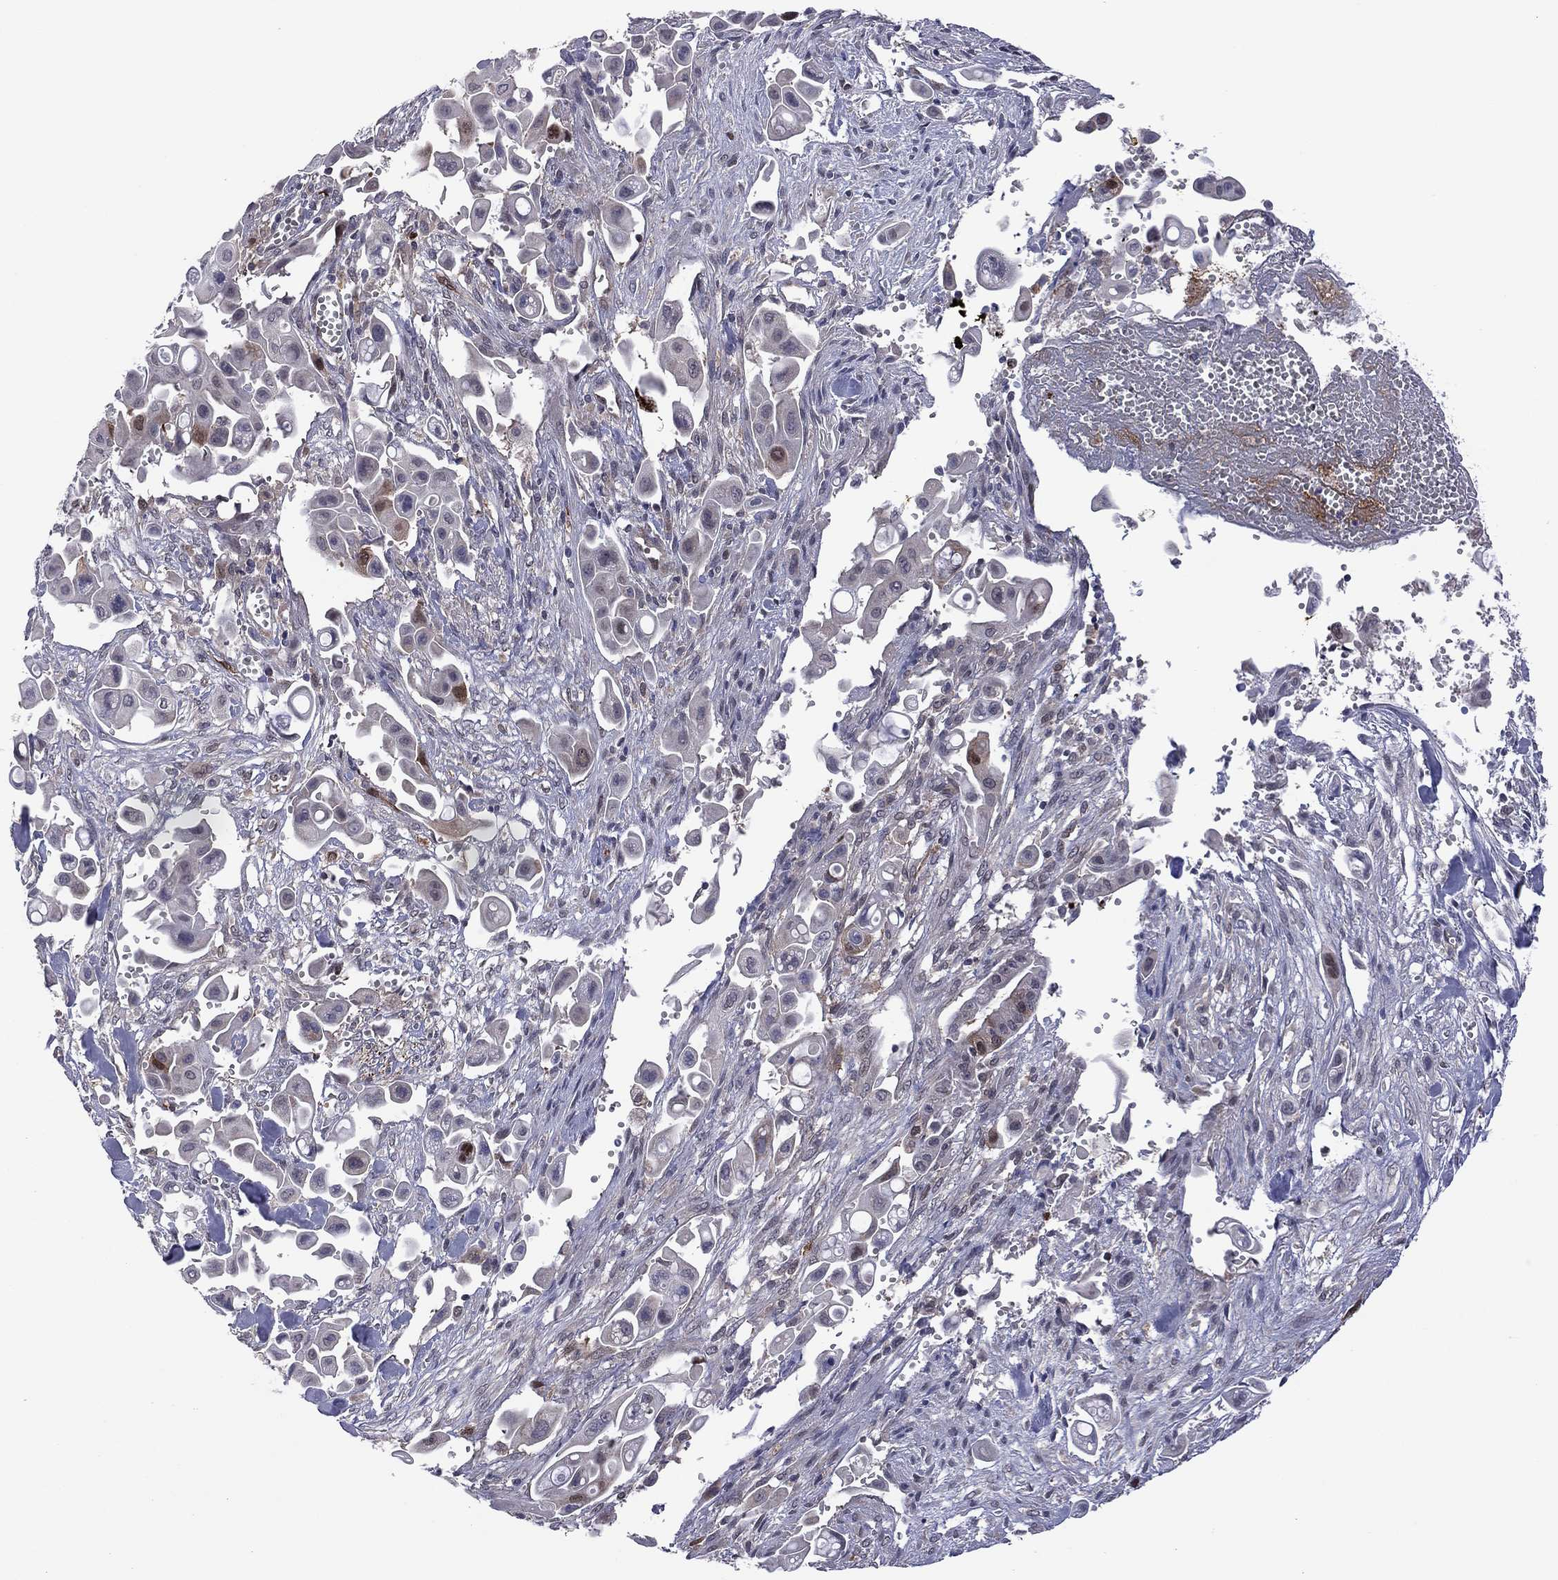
{"staining": {"intensity": "moderate", "quantity": "<25%", "location": "cytoplasmic/membranous,nuclear"}, "tissue": "pancreatic cancer", "cell_type": "Tumor cells", "image_type": "cancer", "snomed": [{"axis": "morphology", "description": "Adenocarcinoma, NOS"}, {"axis": "topography", "description": "Pancreas"}], "caption": "DAB (3,3'-diaminobenzidine) immunohistochemical staining of human adenocarcinoma (pancreatic) demonstrates moderate cytoplasmic/membranous and nuclear protein staining in approximately <25% of tumor cells.", "gene": "GPAA1", "patient": {"sex": "male", "age": 50}}